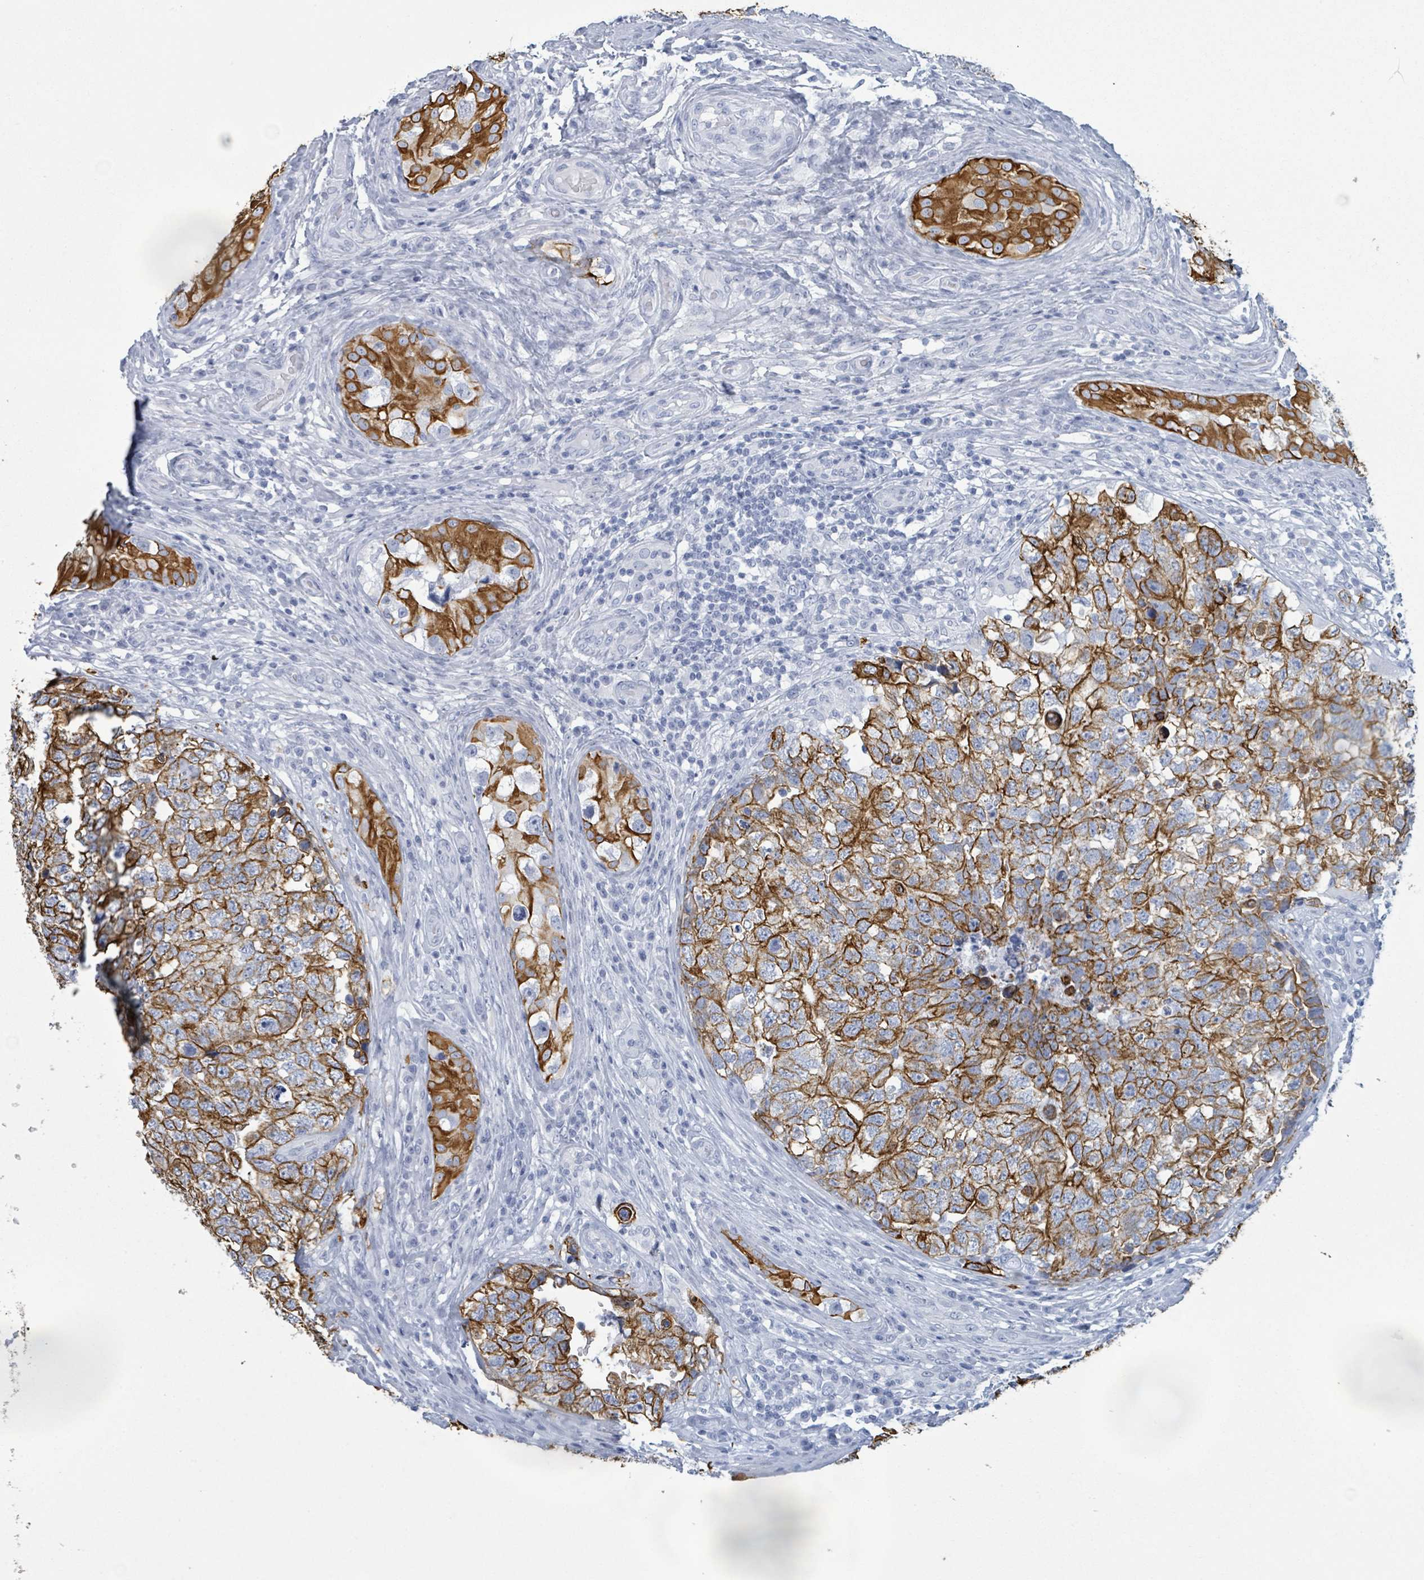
{"staining": {"intensity": "strong", "quantity": ">75%", "location": "cytoplasmic/membranous"}, "tissue": "testis cancer", "cell_type": "Tumor cells", "image_type": "cancer", "snomed": [{"axis": "morphology", "description": "Carcinoma, Embryonal, NOS"}, {"axis": "topography", "description": "Testis"}], "caption": "Embryonal carcinoma (testis) stained with immunohistochemistry (IHC) displays strong cytoplasmic/membranous expression in approximately >75% of tumor cells.", "gene": "KRT8", "patient": {"sex": "male", "age": 31}}